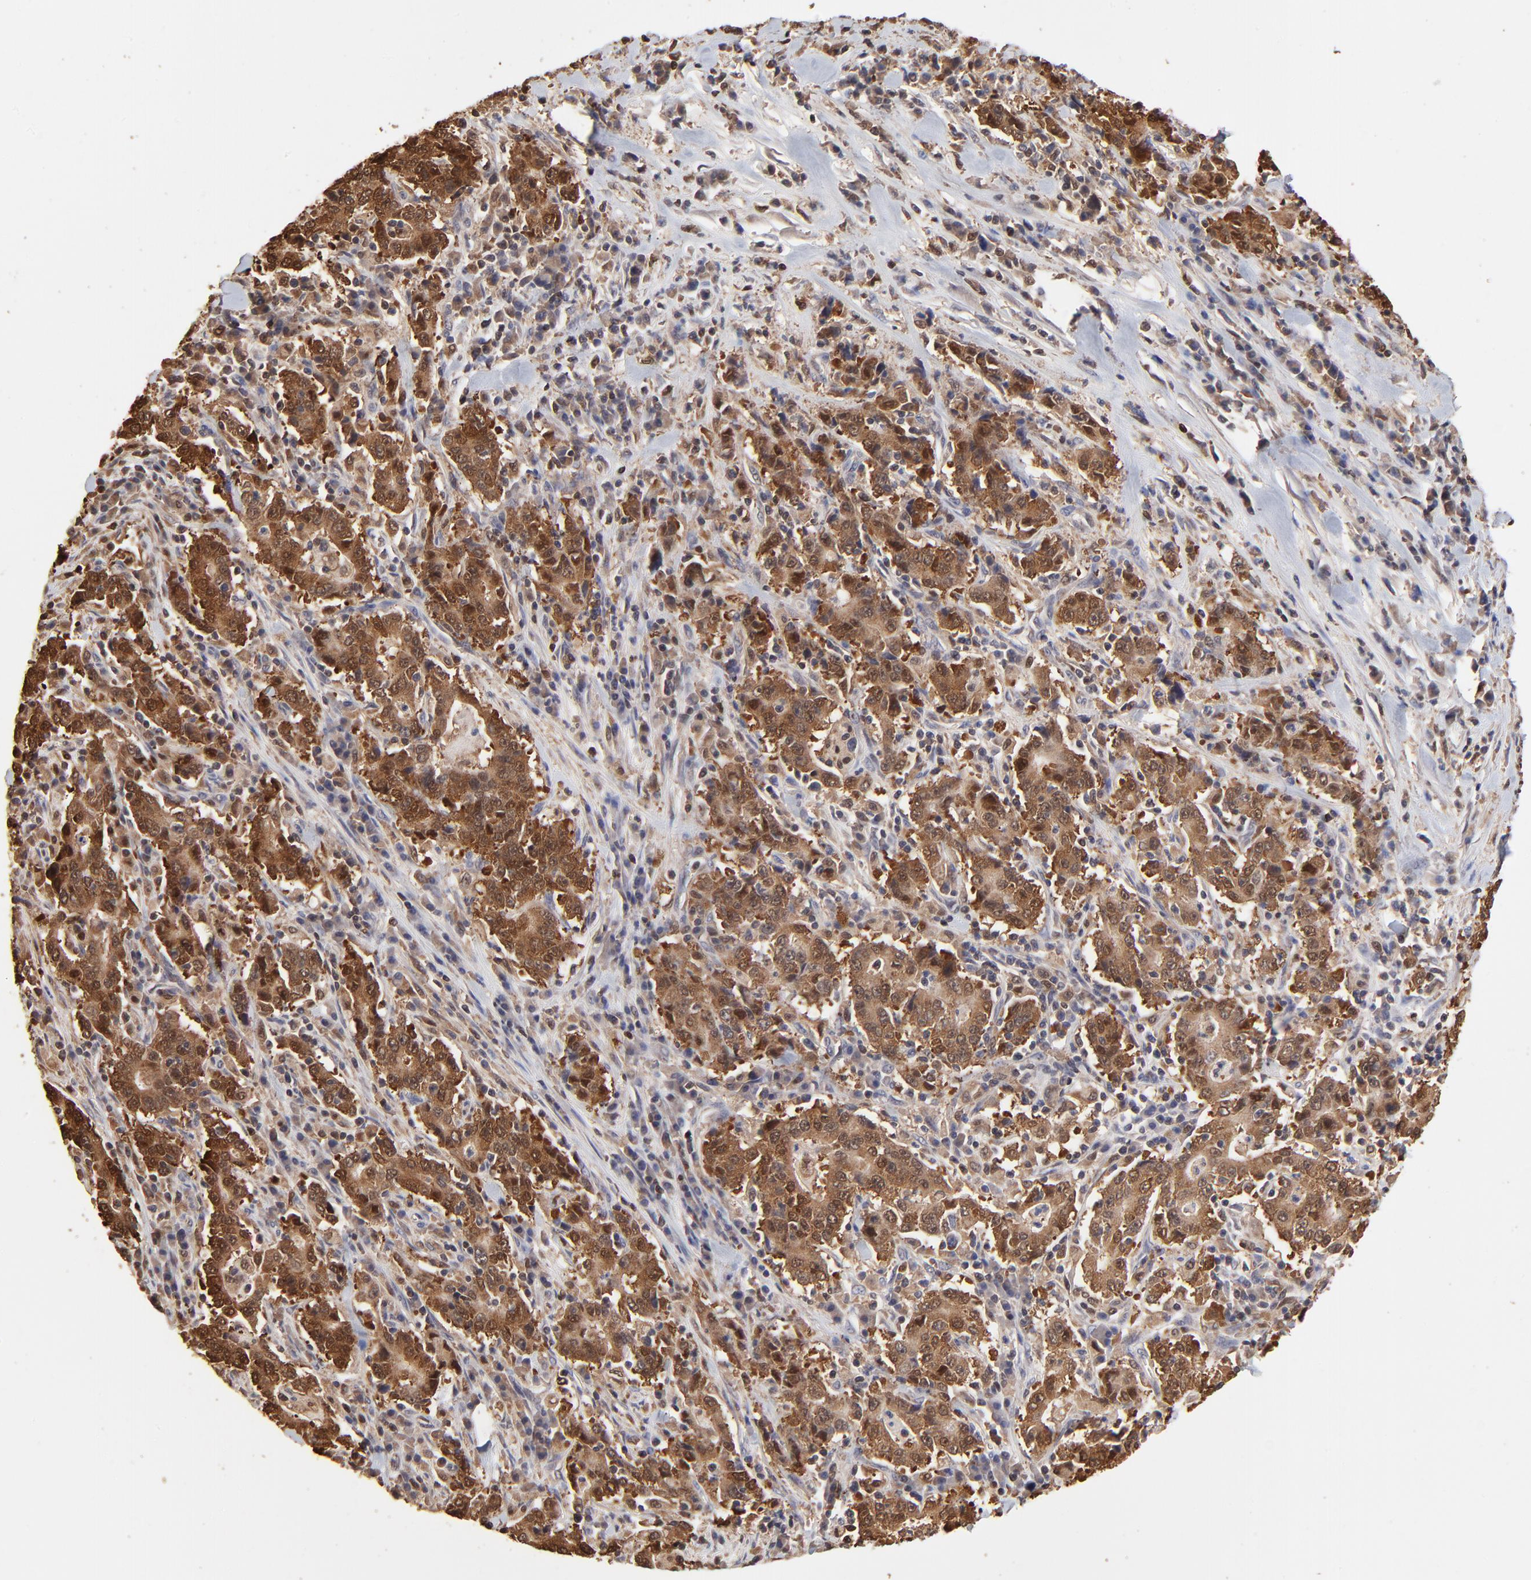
{"staining": {"intensity": "moderate", "quantity": ">75%", "location": "cytoplasmic/membranous"}, "tissue": "stomach cancer", "cell_type": "Tumor cells", "image_type": "cancer", "snomed": [{"axis": "morphology", "description": "Normal tissue, NOS"}, {"axis": "morphology", "description": "Adenocarcinoma, NOS"}, {"axis": "topography", "description": "Stomach, upper"}, {"axis": "topography", "description": "Stomach"}], "caption": "Human stomach cancer (adenocarcinoma) stained with a brown dye displays moderate cytoplasmic/membranous positive staining in approximately >75% of tumor cells.", "gene": "CASP1", "patient": {"sex": "male", "age": 59}}